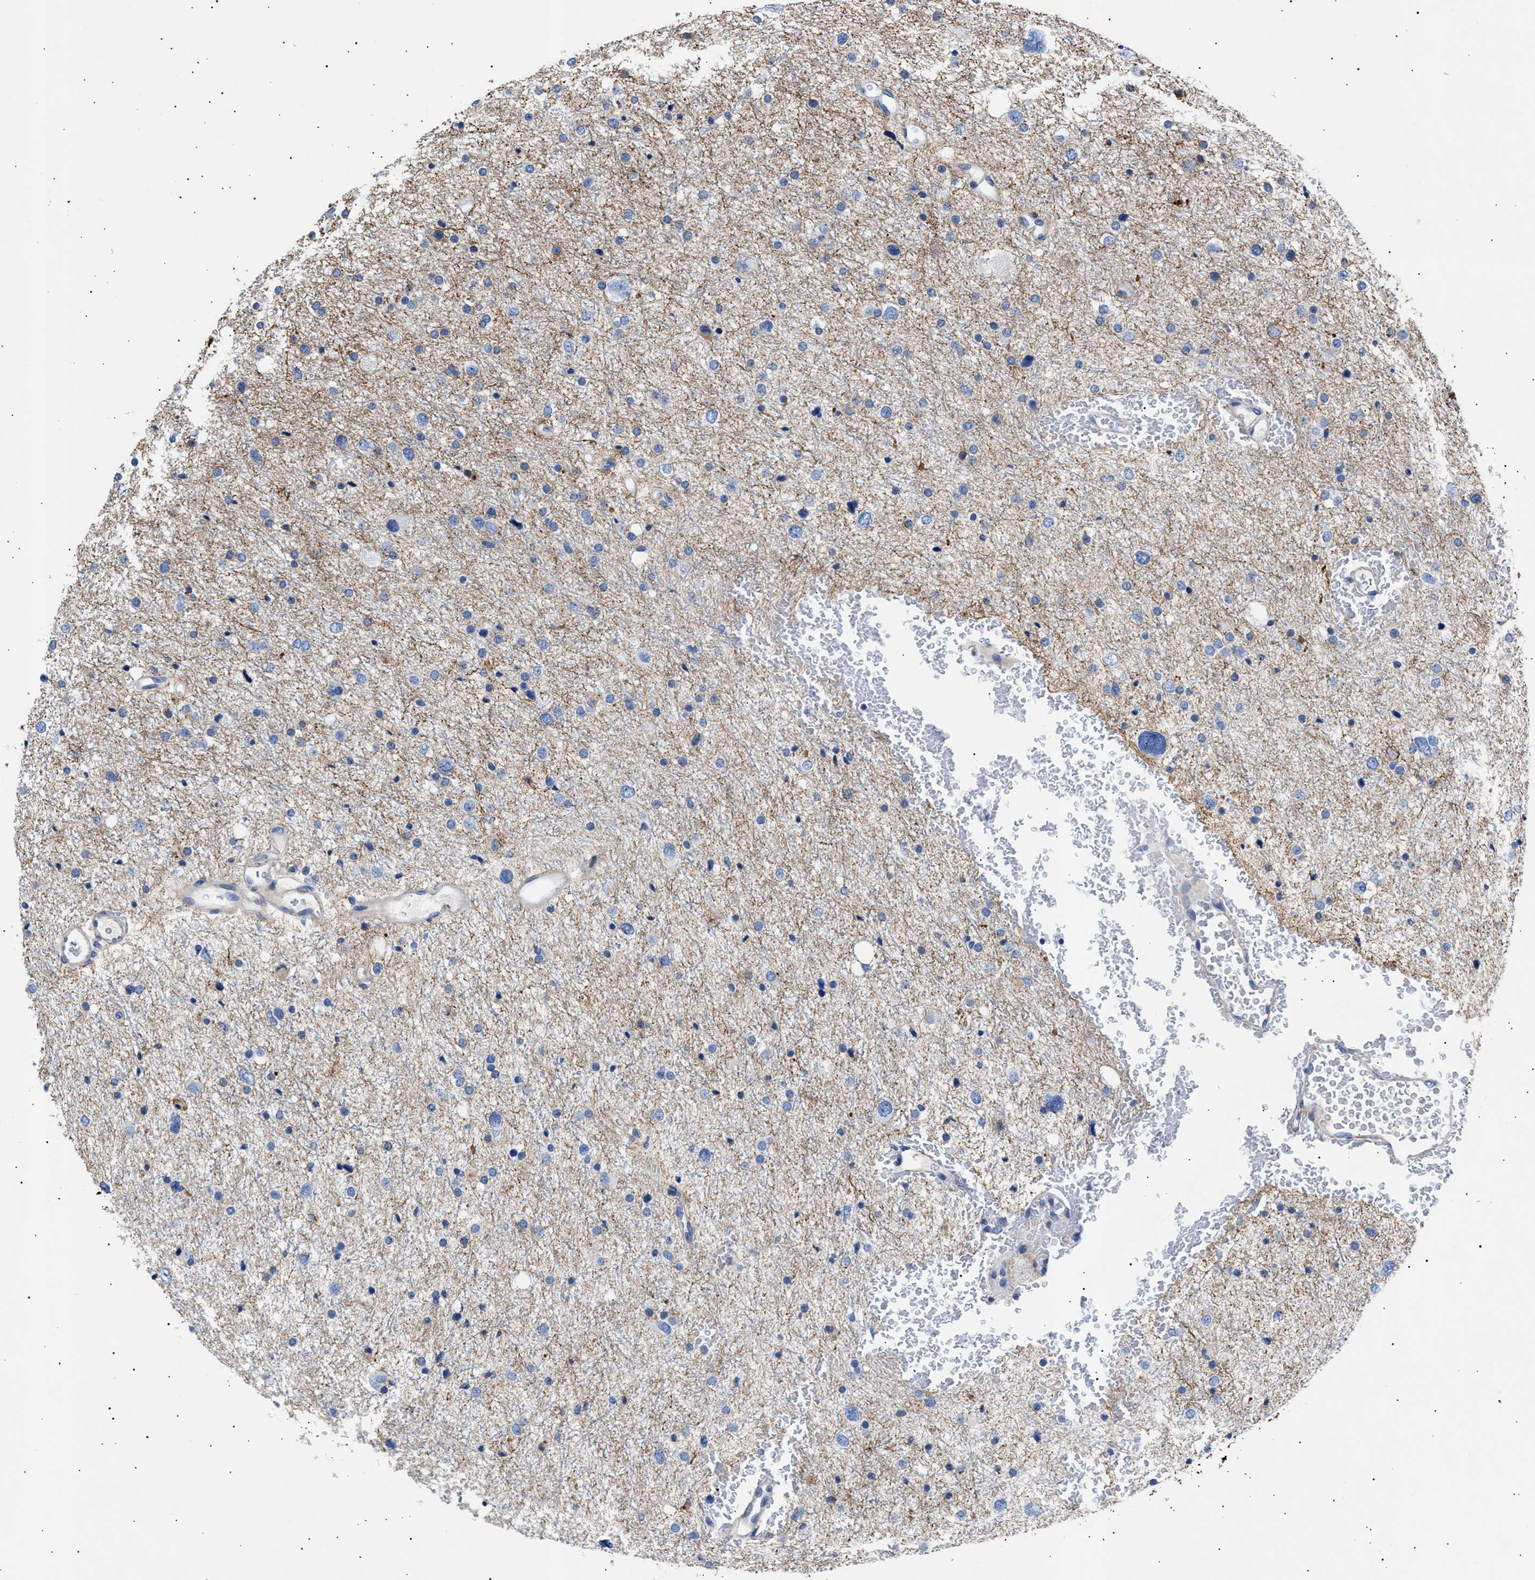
{"staining": {"intensity": "negative", "quantity": "none", "location": "none"}, "tissue": "glioma", "cell_type": "Tumor cells", "image_type": "cancer", "snomed": [{"axis": "morphology", "description": "Glioma, malignant, Low grade"}, {"axis": "topography", "description": "Brain"}], "caption": "This is an immunohistochemistry image of malignant glioma (low-grade). There is no staining in tumor cells.", "gene": "HEMGN", "patient": {"sex": "female", "age": 37}}